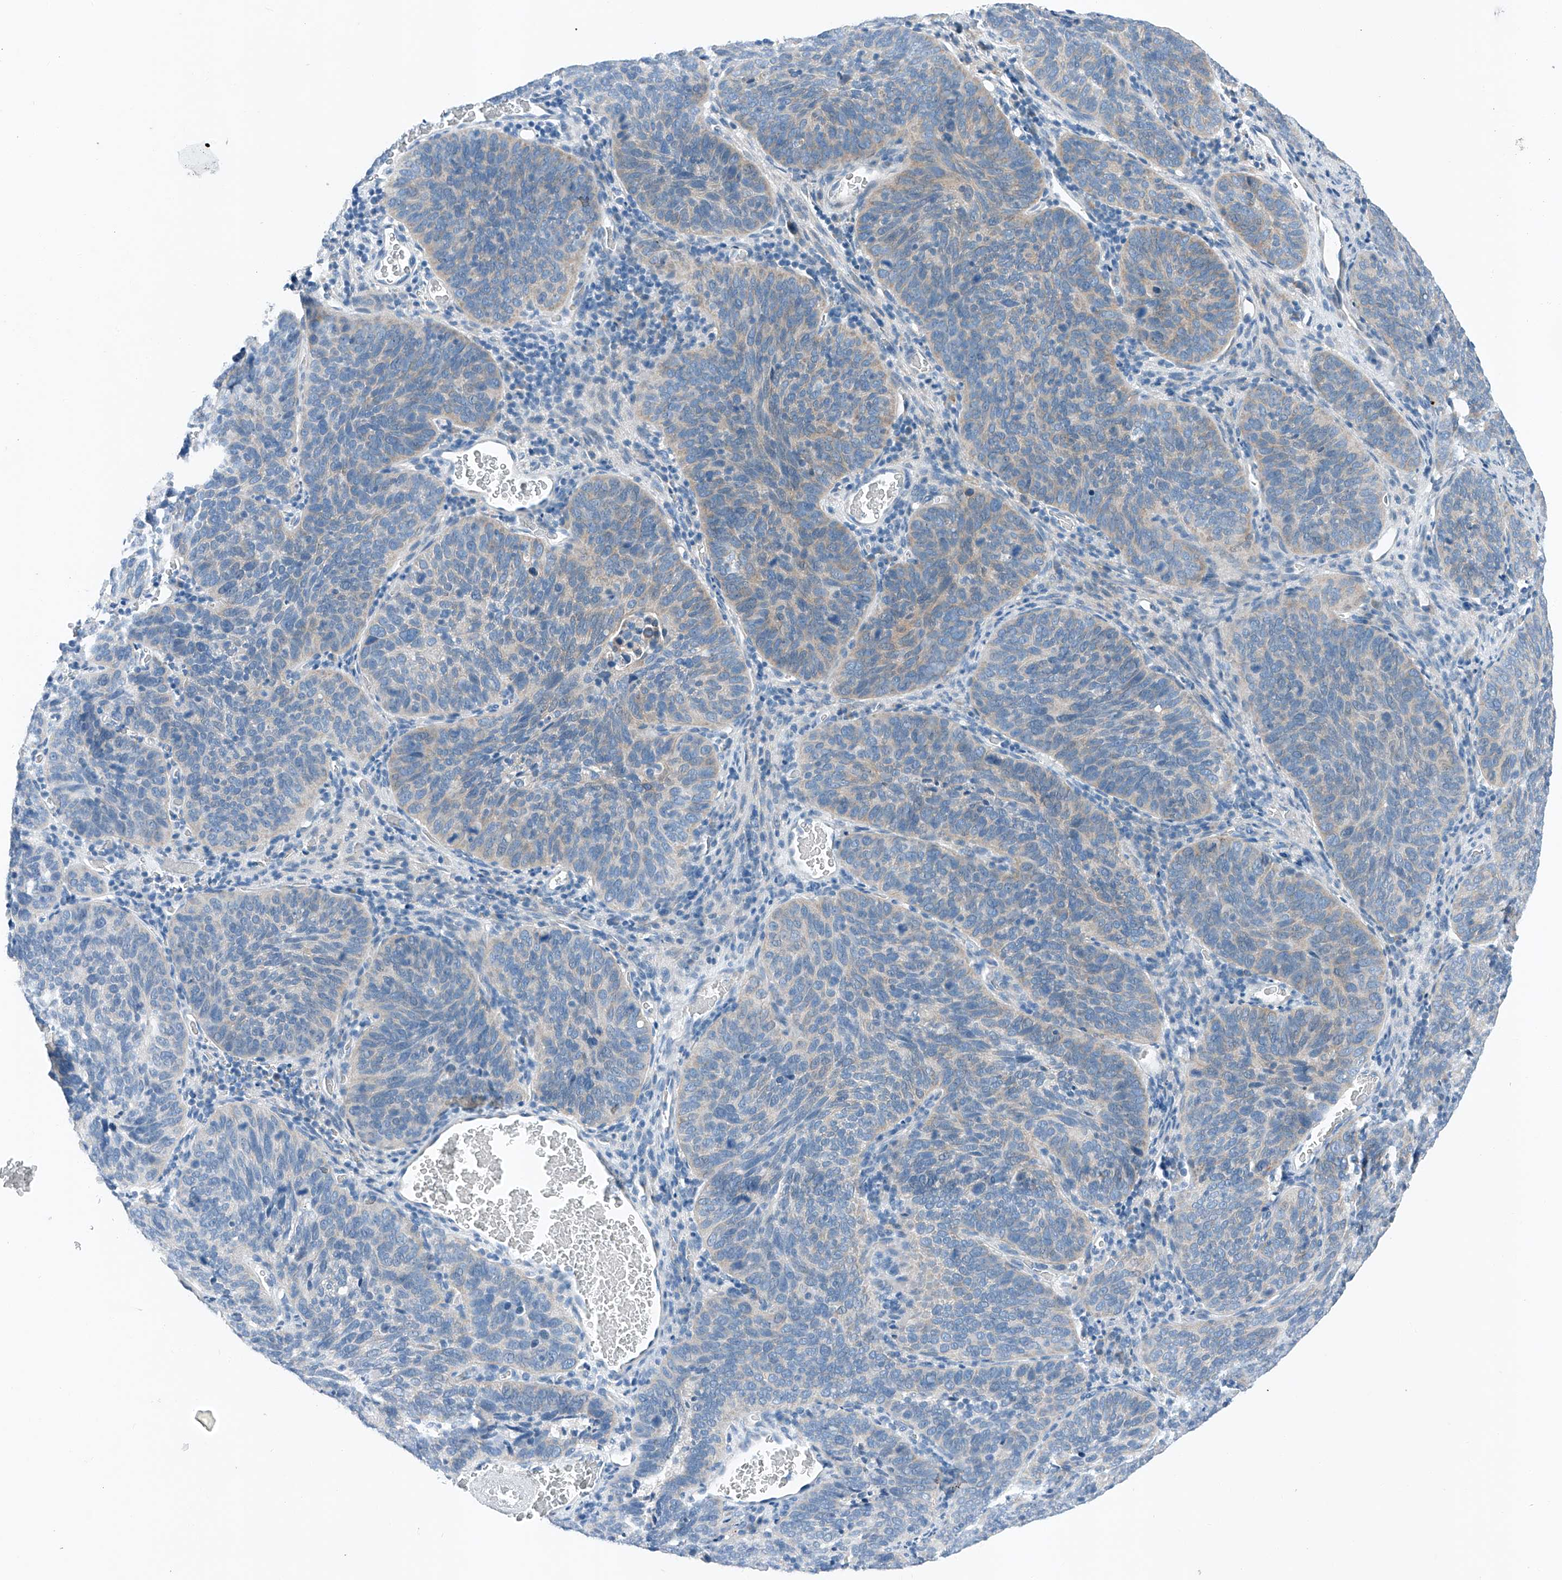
{"staining": {"intensity": "weak", "quantity": "<25%", "location": "cytoplasmic/membranous"}, "tissue": "cervical cancer", "cell_type": "Tumor cells", "image_type": "cancer", "snomed": [{"axis": "morphology", "description": "Squamous cell carcinoma, NOS"}, {"axis": "topography", "description": "Cervix"}], "caption": "This is an immunohistochemistry (IHC) photomicrograph of cervical cancer. There is no expression in tumor cells.", "gene": "MDGA1", "patient": {"sex": "female", "age": 60}}